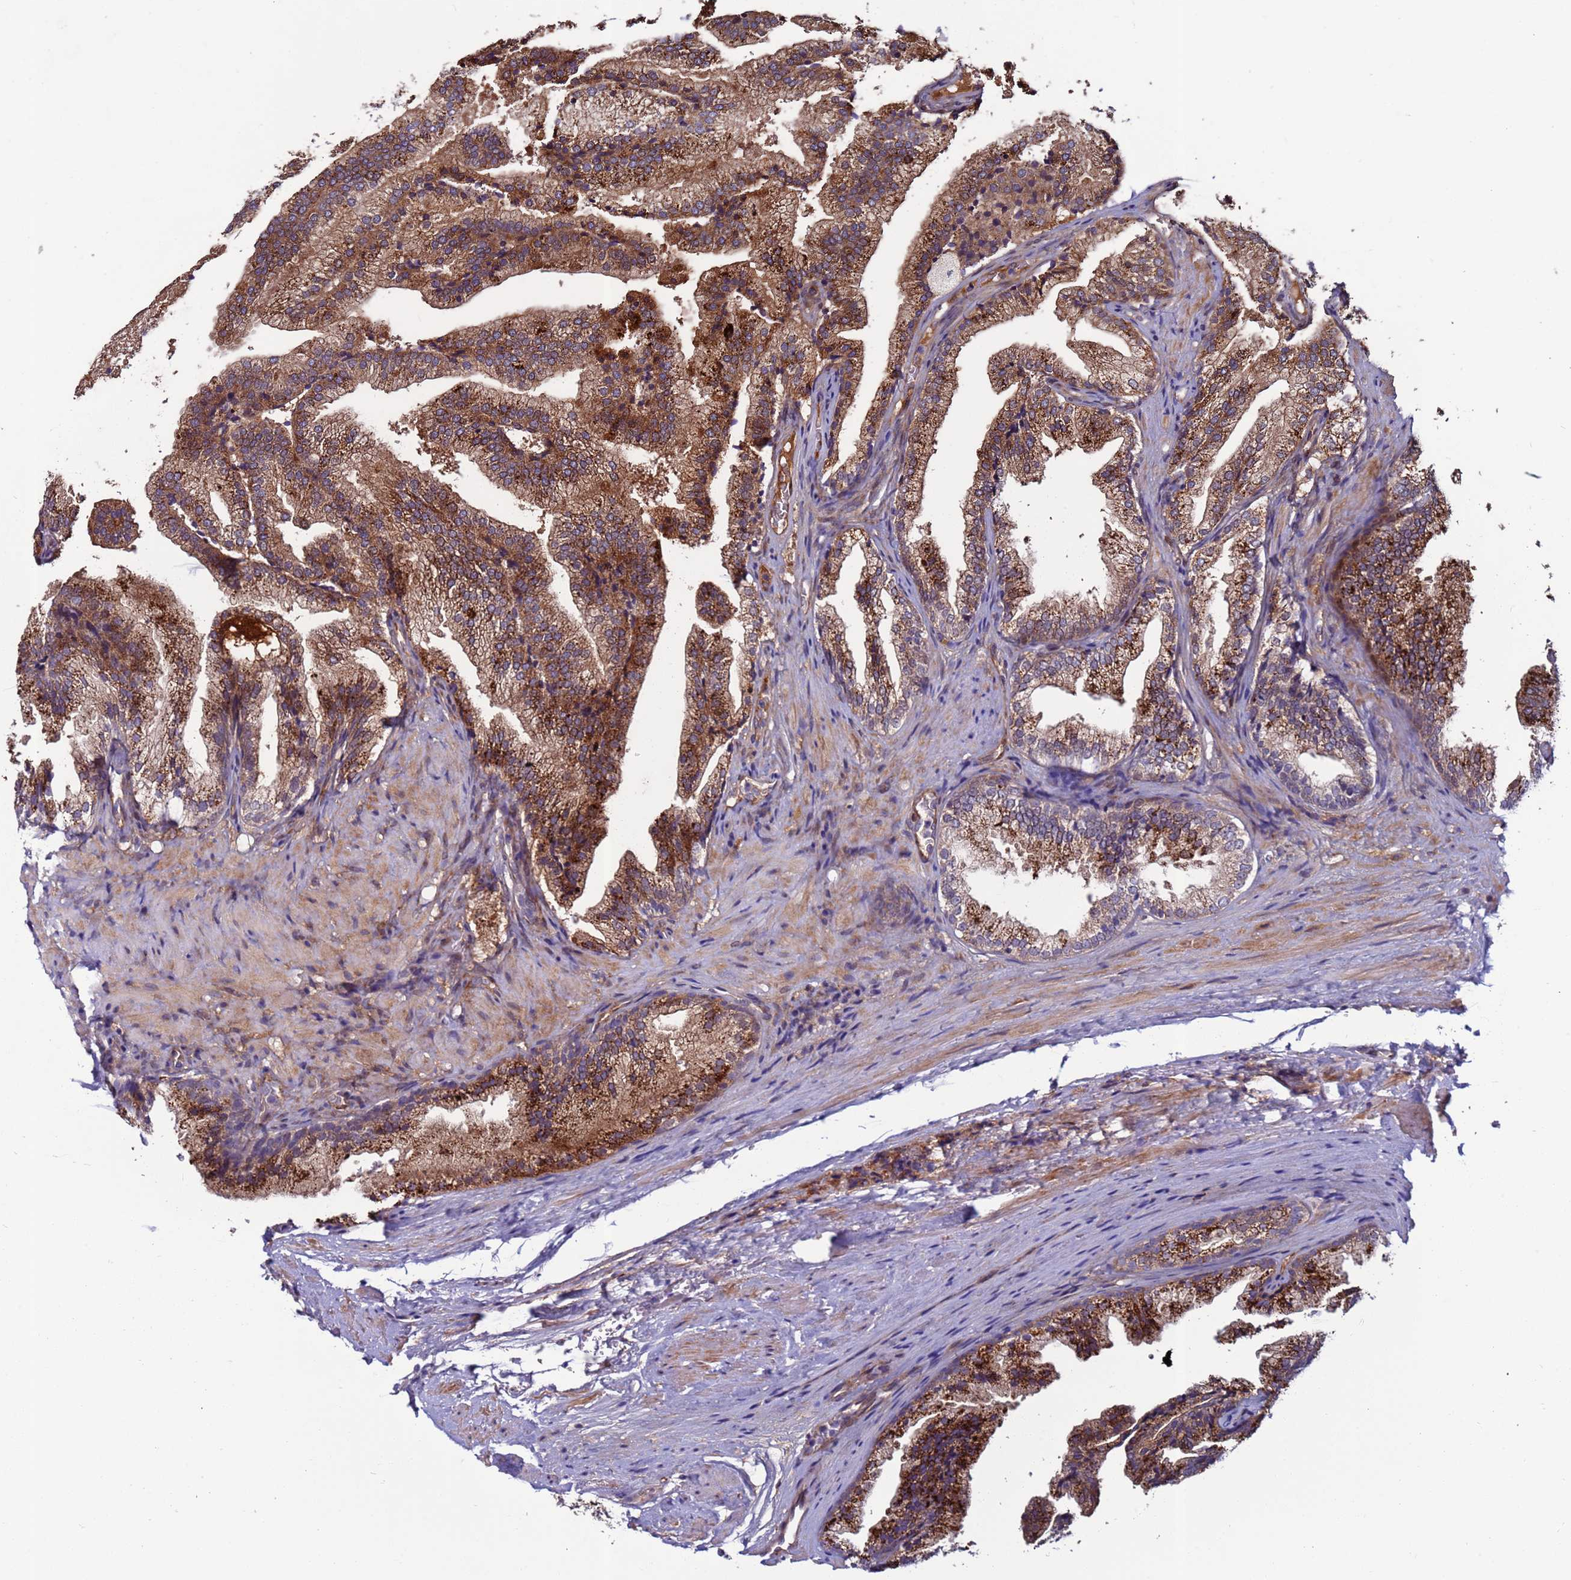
{"staining": {"intensity": "moderate", "quantity": ">75%", "location": "cytoplasmic/membranous"}, "tissue": "prostate", "cell_type": "Glandular cells", "image_type": "normal", "snomed": [{"axis": "morphology", "description": "Normal tissue, NOS"}, {"axis": "topography", "description": "Prostate"}], "caption": "This image reveals immunohistochemistry staining of normal human prostate, with medium moderate cytoplasmic/membranous expression in approximately >75% of glandular cells.", "gene": "C8G", "patient": {"sex": "male", "age": 76}}